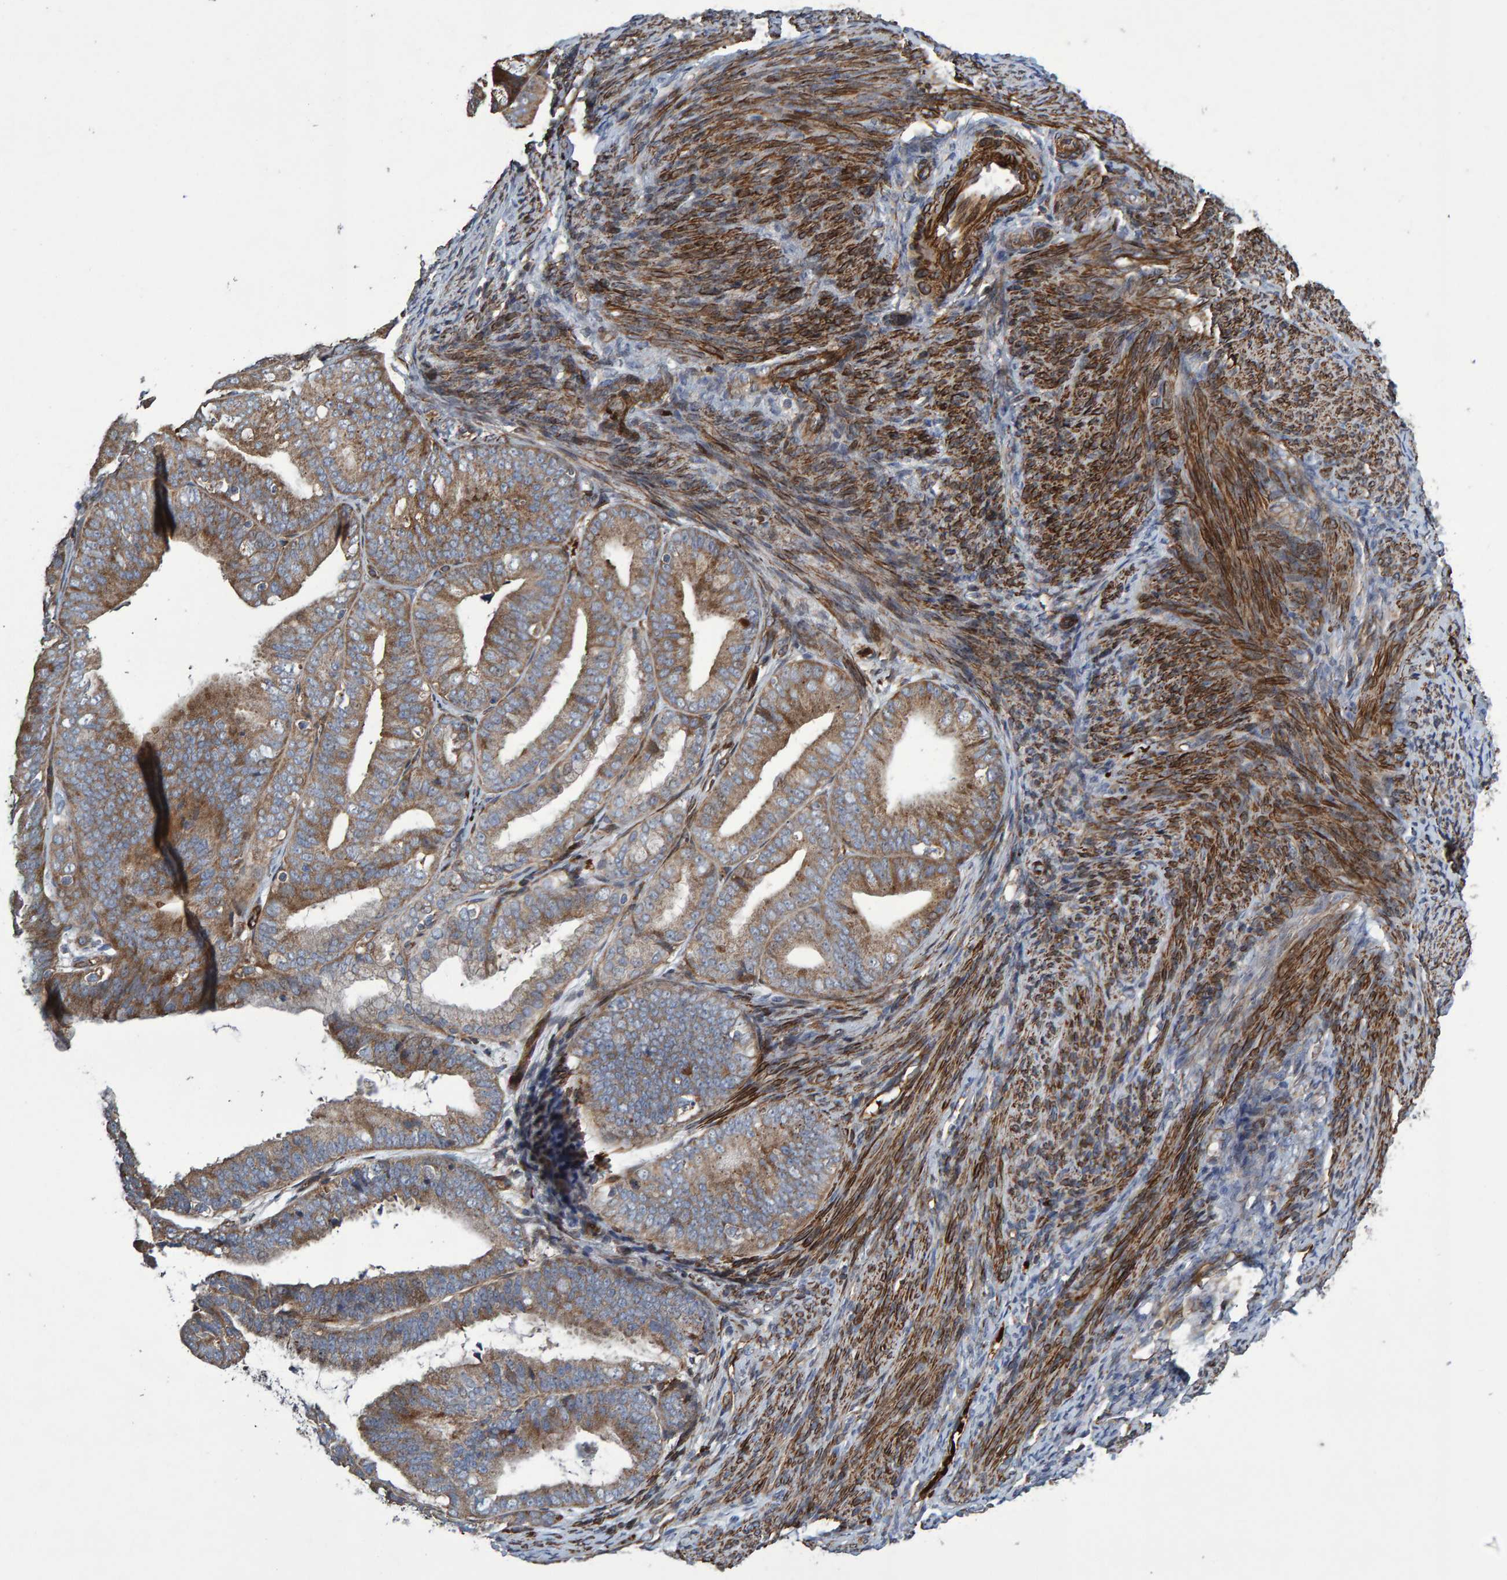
{"staining": {"intensity": "moderate", "quantity": ">75%", "location": "cytoplasmic/membranous"}, "tissue": "endometrial cancer", "cell_type": "Tumor cells", "image_type": "cancer", "snomed": [{"axis": "morphology", "description": "Adenocarcinoma, NOS"}, {"axis": "topography", "description": "Endometrium"}], "caption": "Brown immunohistochemical staining in human endometrial cancer demonstrates moderate cytoplasmic/membranous expression in about >75% of tumor cells. Nuclei are stained in blue.", "gene": "SLIT2", "patient": {"sex": "female", "age": 63}}